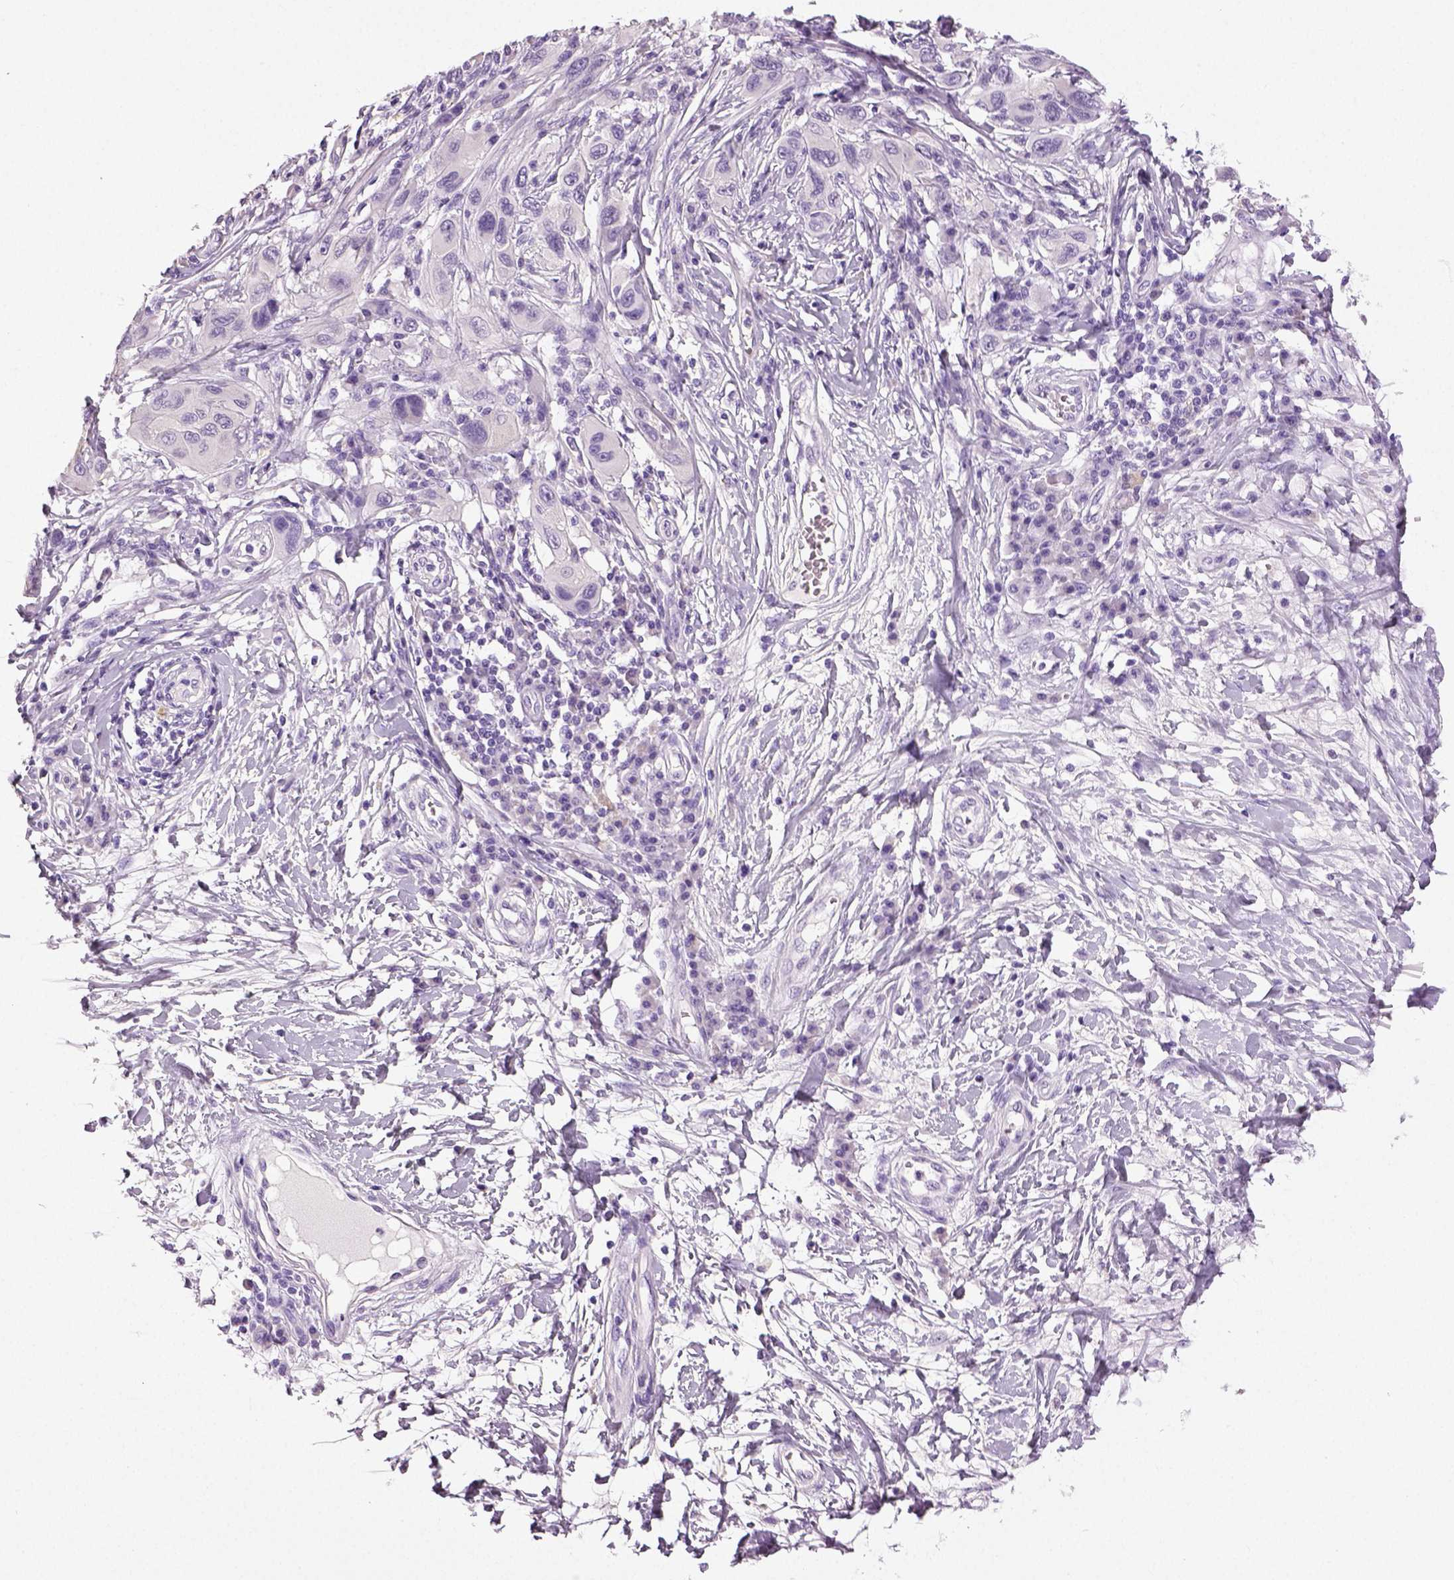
{"staining": {"intensity": "negative", "quantity": "none", "location": "none"}, "tissue": "melanoma", "cell_type": "Tumor cells", "image_type": "cancer", "snomed": [{"axis": "morphology", "description": "Malignant melanoma, NOS"}, {"axis": "topography", "description": "Skin"}], "caption": "Melanoma was stained to show a protein in brown. There is no significant expression in tumor cells. Brightfield microscopy of immunohistochemistry (IHC) stained with DAB (3,3'-diaminobenzidine) (brown) and hematoxylin (blue), captured at high magnification.", "gene": "NECAB2", "patient": {"sex": "male", "age": 53}}